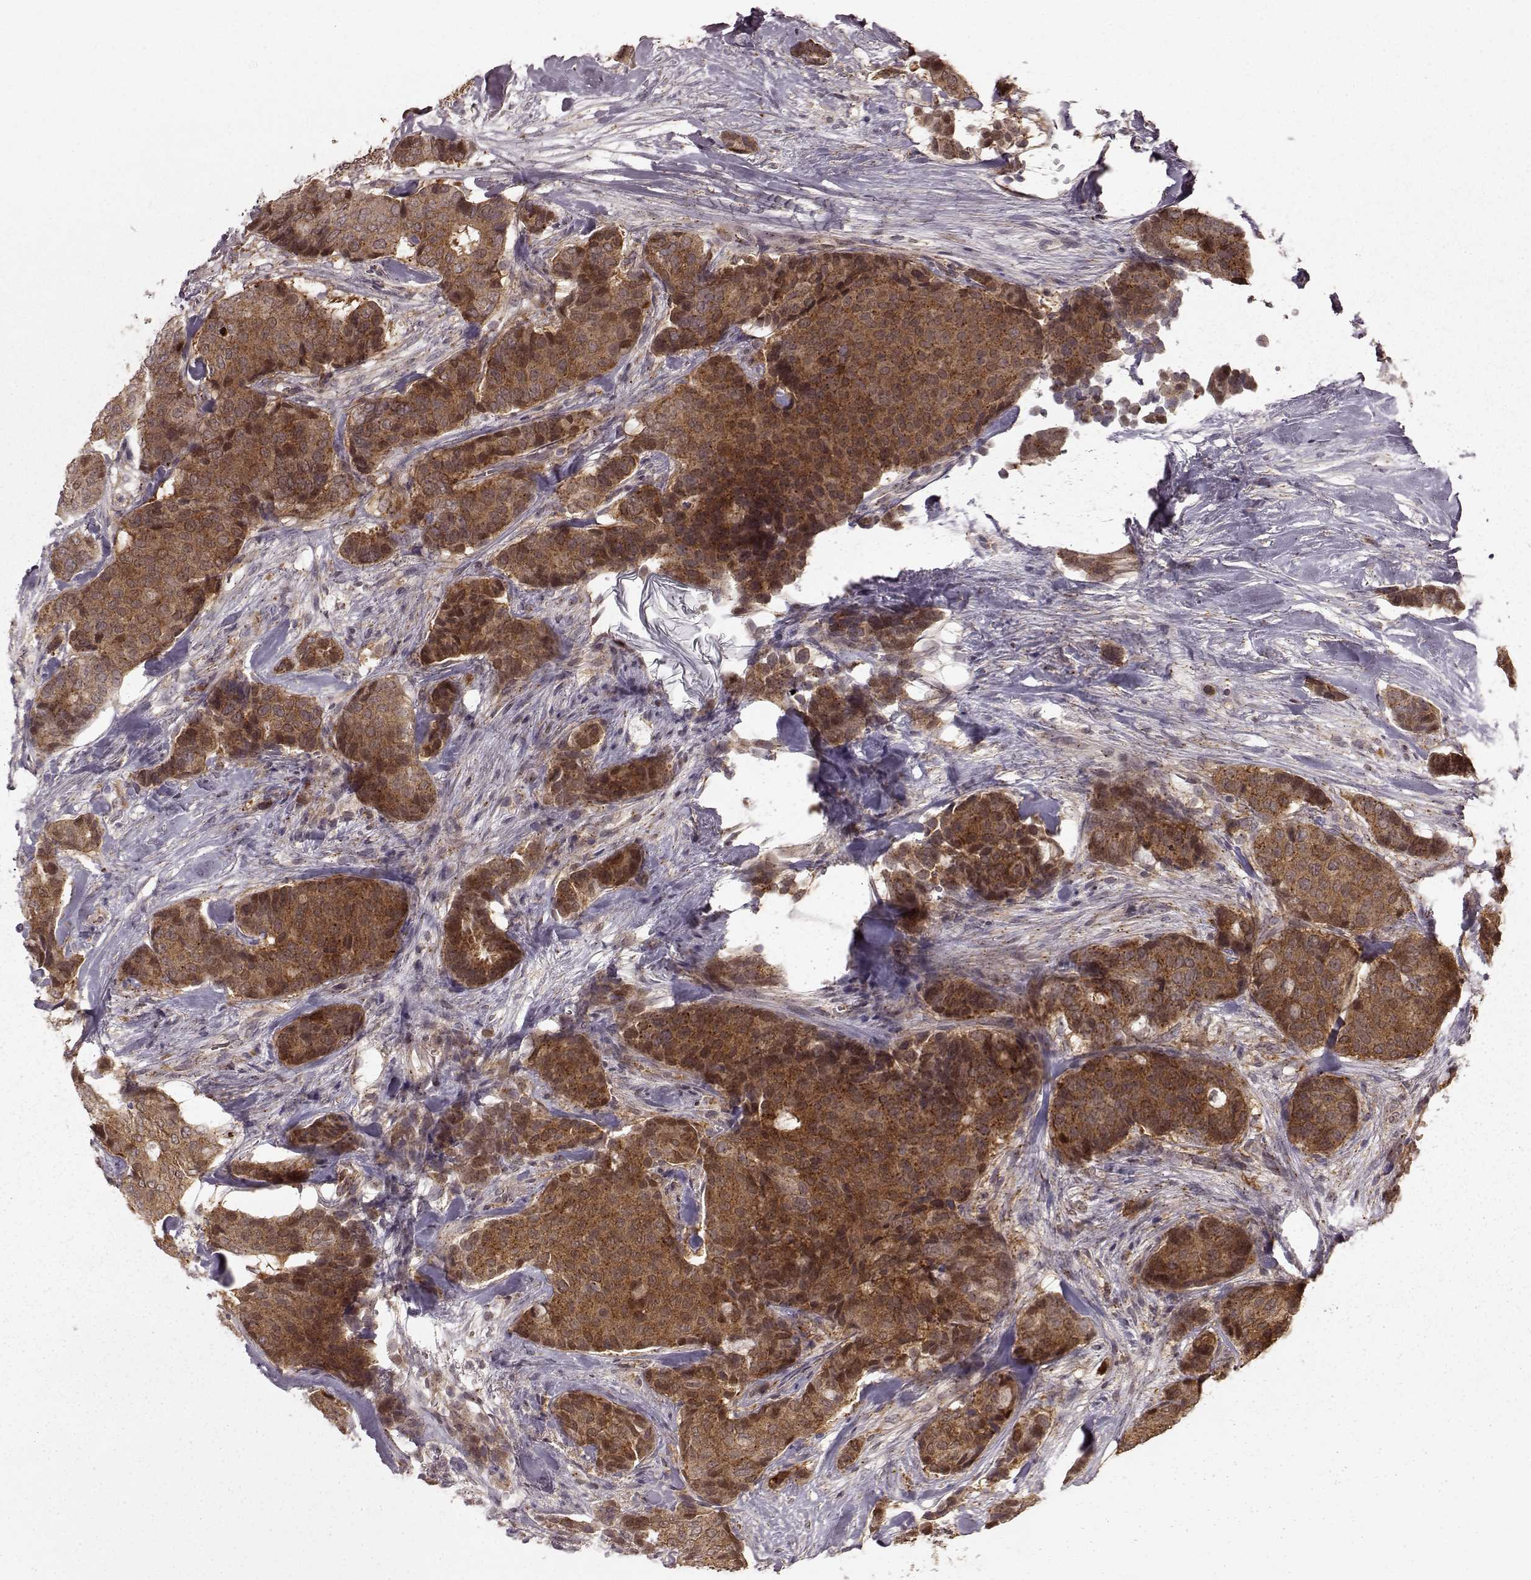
{"staining": {"intensity": "moderate", "quantity": ">75%", "location": "cytoplasmic/membranous,nuclear"}, "tissue": "breast cancer", "cell_type": "Tumor cells", "image_type": "cancer", "snomed": [{"axis": "morphology", "description": "Duct carcinoma"}, {"axis": "topography", "description": "Breast"}], "caption": "Protein staining demonstrates moderate cytoplasmic/membranous and nuclear positivity in approximately >75% of tumor cells in breast cancer.", "gene": "GSS", "patient": {"sex": "female", "age": 75}}